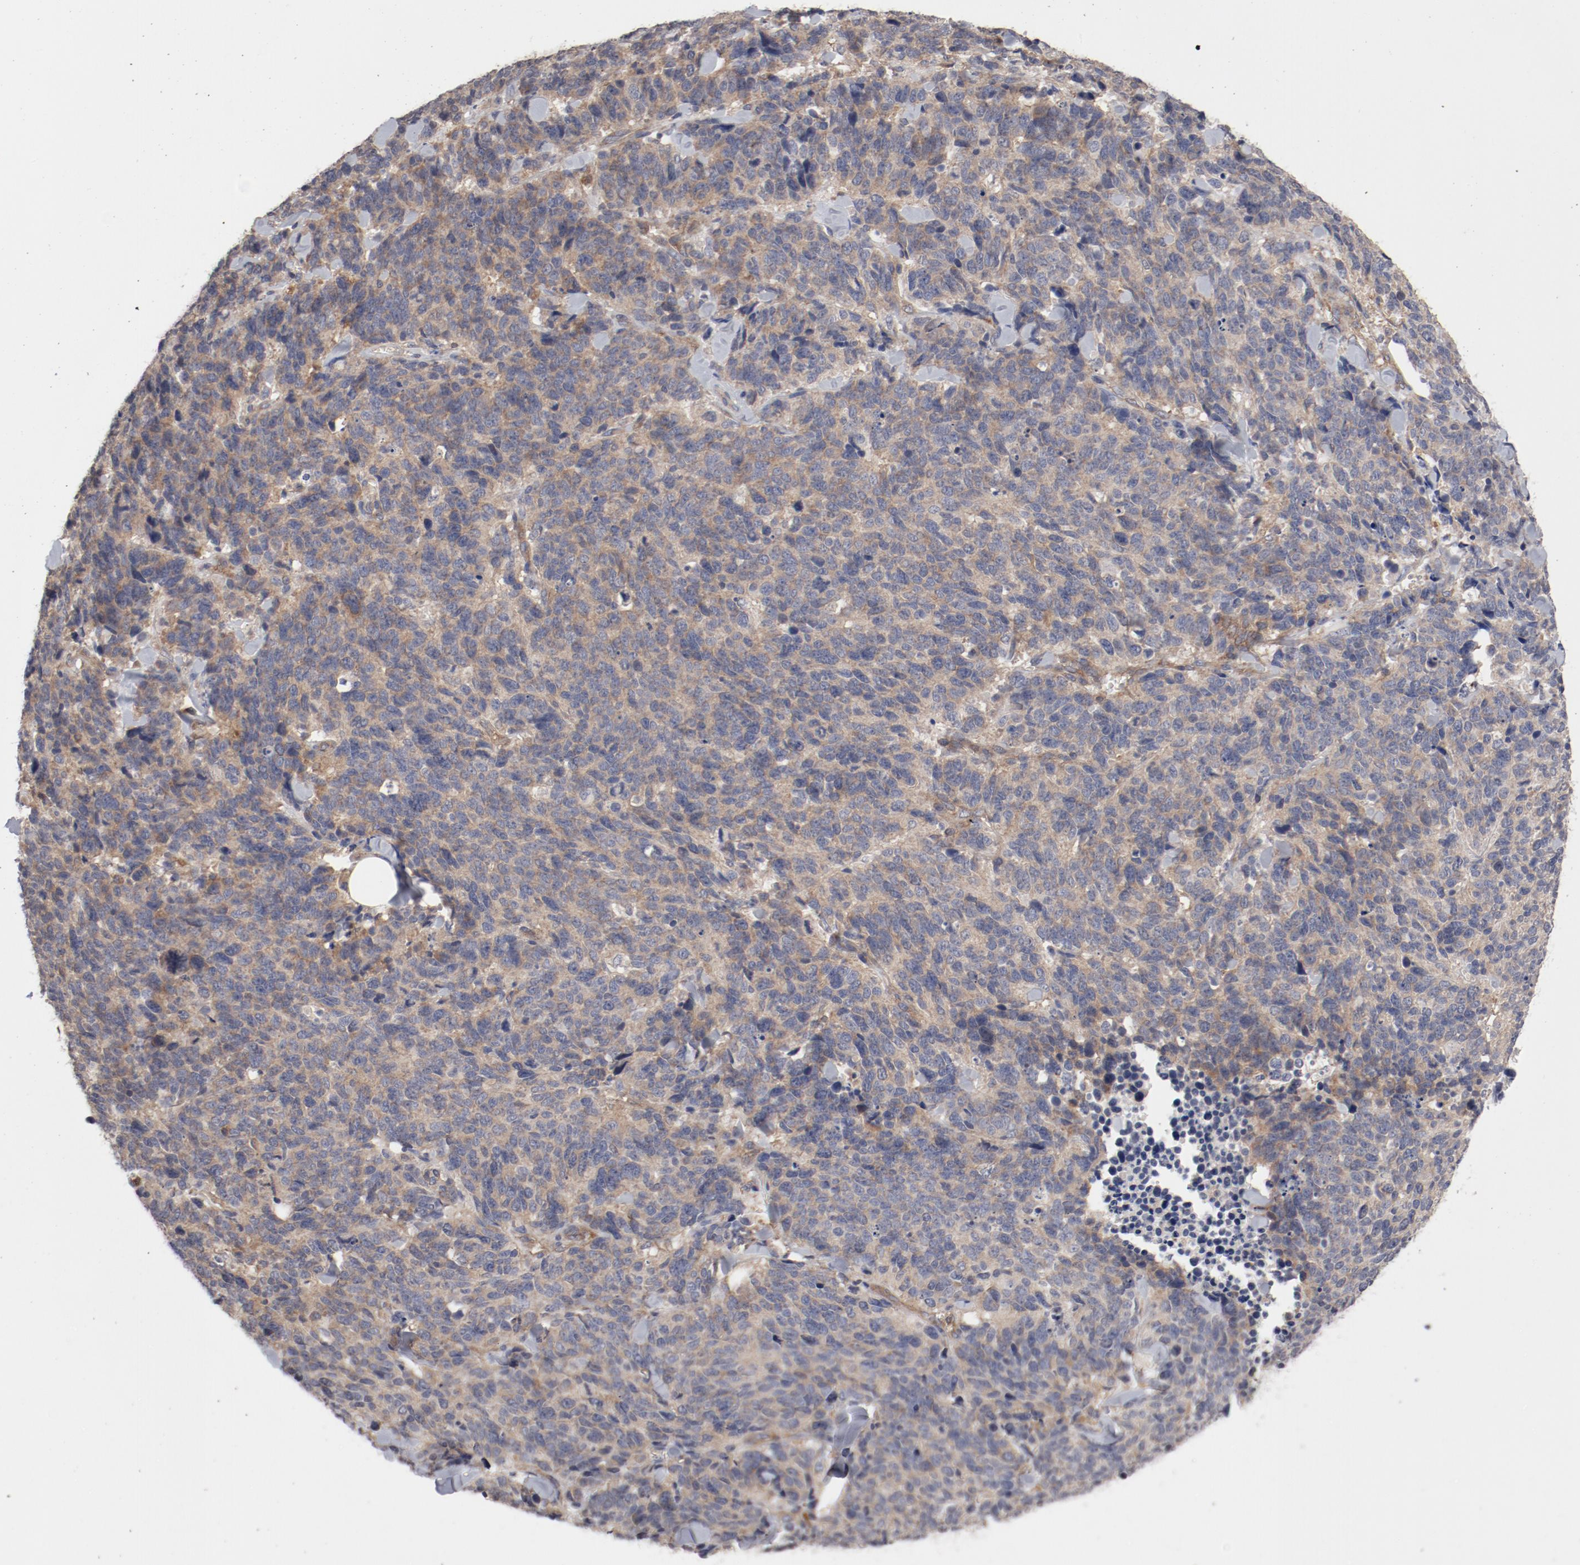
{"staining": {"intensity": "weak", "quantity": ">75%", "location": "cytoplasmic/membranous"}, "tissue": "lung cancer", "cell_type": "Tumor cells", "image_type": "cancer", "snomed": [{"axis": "morphology", "description": "Neoplasm, malignant, NOS"}, {"axis": "topography", "description": "Lung"}], "caption": "Lung malignant neoplasm tissue displays weak cytoplasmic/membranous expression in about >75% of tumor cells The protein of interest is shown in brown color, while the nuclei are stained blue.", "gene": "CBL", "patient": {"sex": "female", "age": 58}}